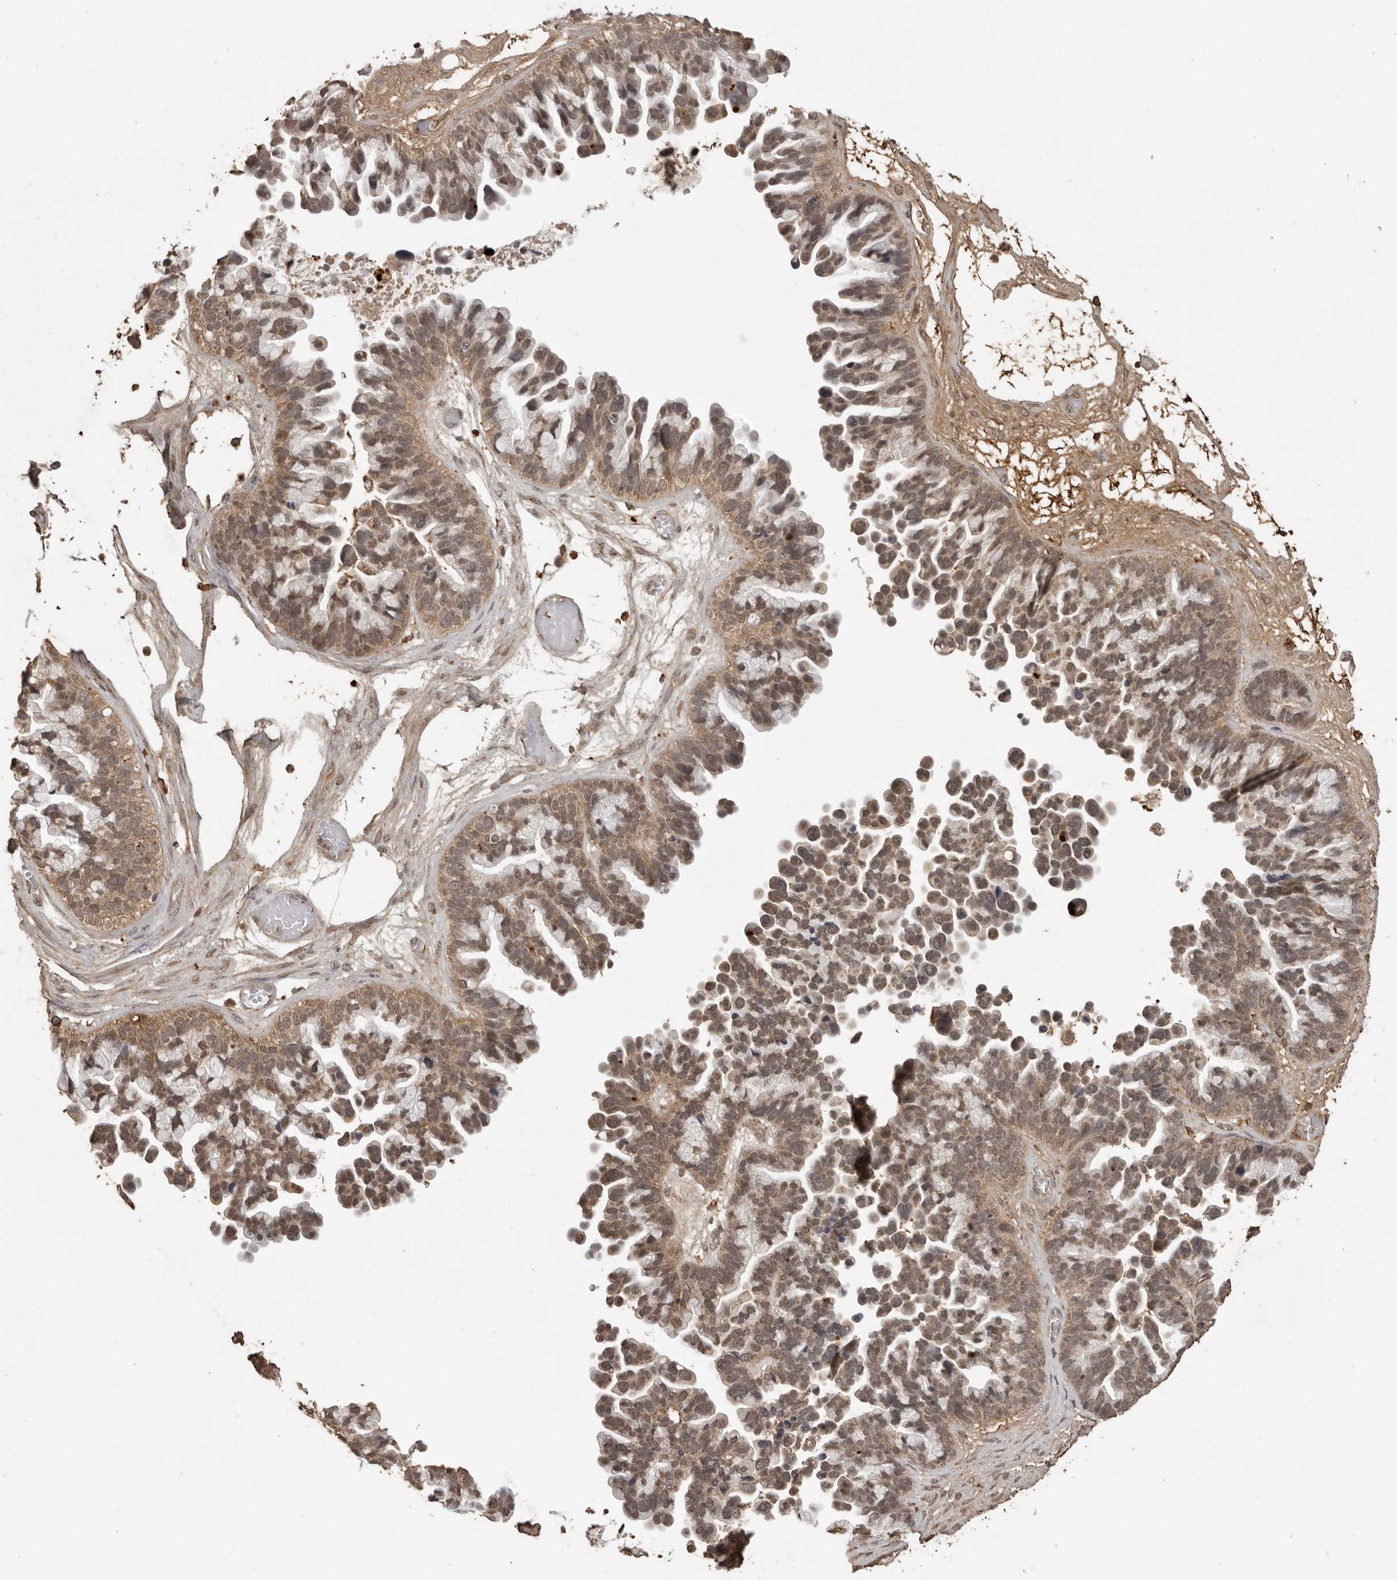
{"staining": {"intensity": "weak", "quantity": ">75%", "location": "cytoplasmic/membranous,nuclear"}, "tissue": "ovarian cancer", "cell_type": "Tumor cells", "image_type": "cancer", "snomed": [{"axis": "morphology", "description": "Cystadenocarcinoma, serous, NOS"}, {"axis": "topography", "description": "Ovary"}], "caption": "Weak cytoplasmic/membranous and nuclear staining for a protein is appreciated in approximately >75% of tumor cells of ovarian cancer using IHC.", "gene": "CTF1", "patient": {"sex": "female", "age": 56}}